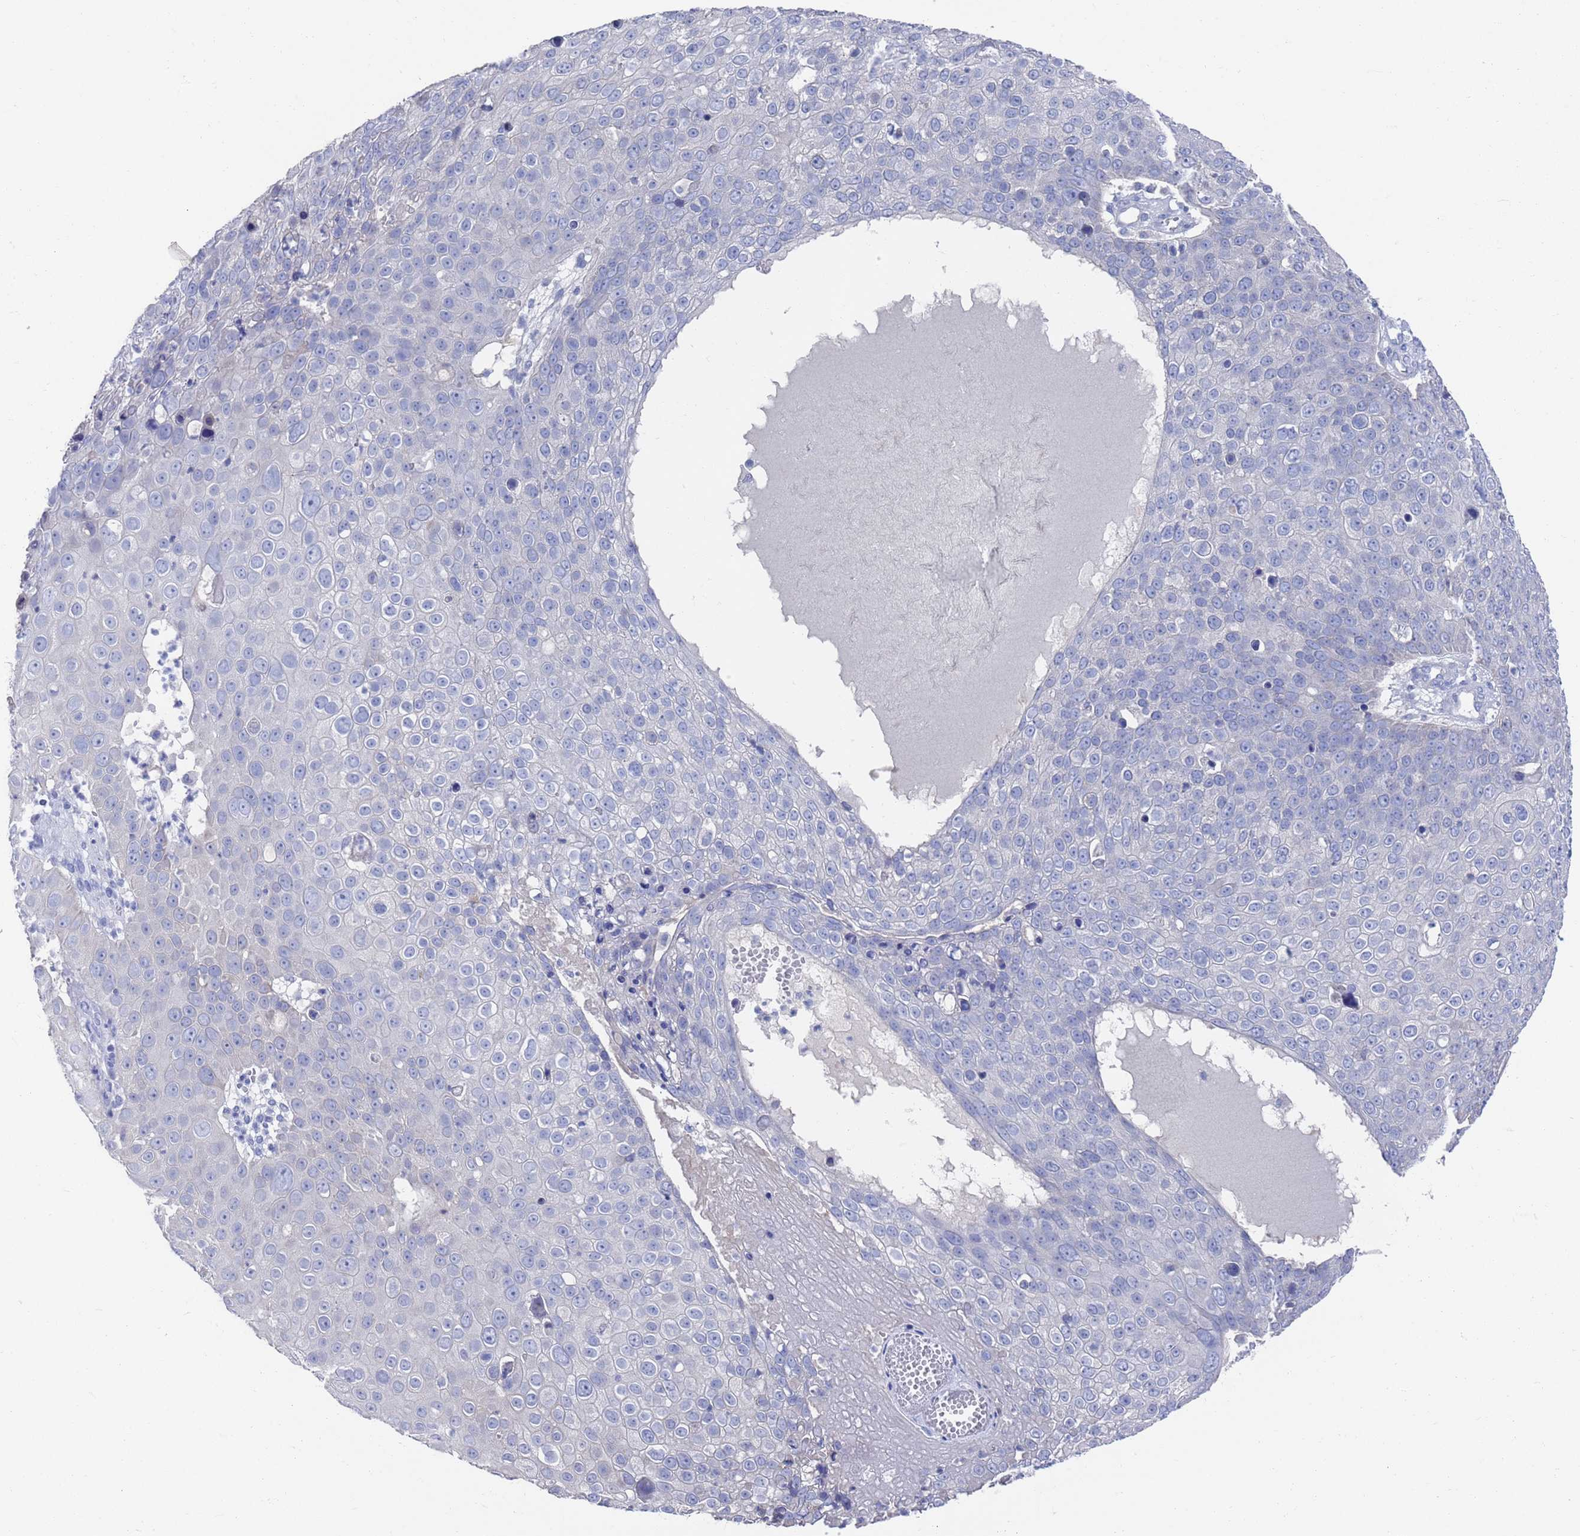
{"staining": {"intensity": "negative", "quantity": "none", "location": "none"}, "tissue": "skin cancer", "cell_type": "Tumor cells", "image_type": "cancer", "snomed": [{"axis": "morphology", "description": "Squamous cell carcinoma, NOS"}, {"axis": "topography", "description": "Skin"}], "caption": "Immunohistochemical staining of human skin squamous cell carcinoma demonstrates no significant expression in tumor cells. The staining was performed using DAB to visualize the protein expression in brown, while the nuclei were stained in blue with hematoxylin (Magnification: 20x).", "gene": "MTMR2", "patient": {"sex": "male", "age": 71}}